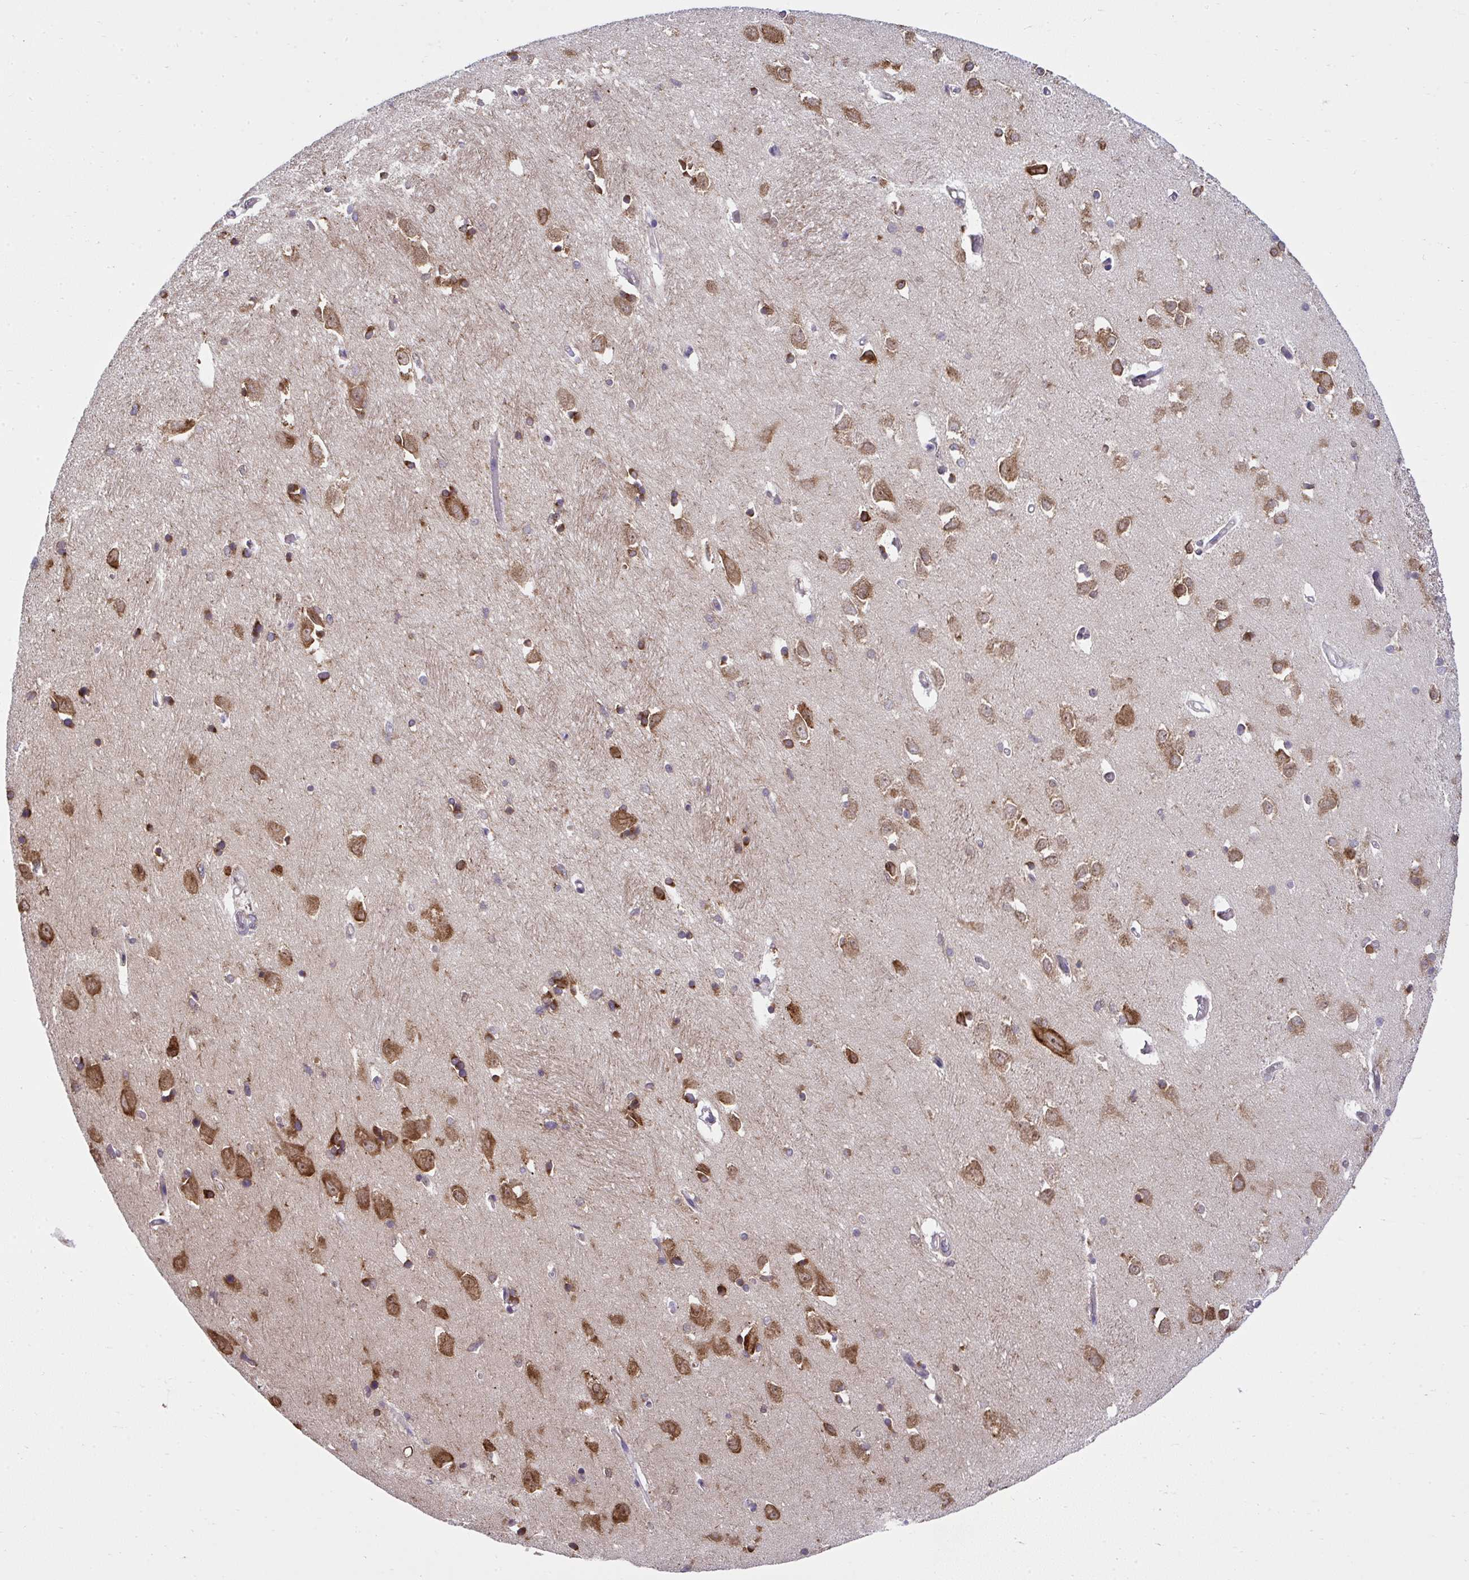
{"staining": {"intensity": "strong", "quantity": "<25%", "location": "cytoplasmic/membranous"}, "tissue": "caudate", "cell_type": "Glial cells", "image_type": "normal", "snomed": [{"axis": "morphology", "description": "Normal tissue, NOS"}, {"axis": "topography", "description": "Lateral ventricle wall"}, {"axis": "topography", "description": "Hippocampus"}], "caption": "Immunohistochemistry micrograph of benign human caudate stained for a protein (brown), which displays medium levels of strong cytoplasmic/membranous positivity in about <25% of glial cells.", "gene": "RPS7", "patient": {"sex": "female", "age": 63}}